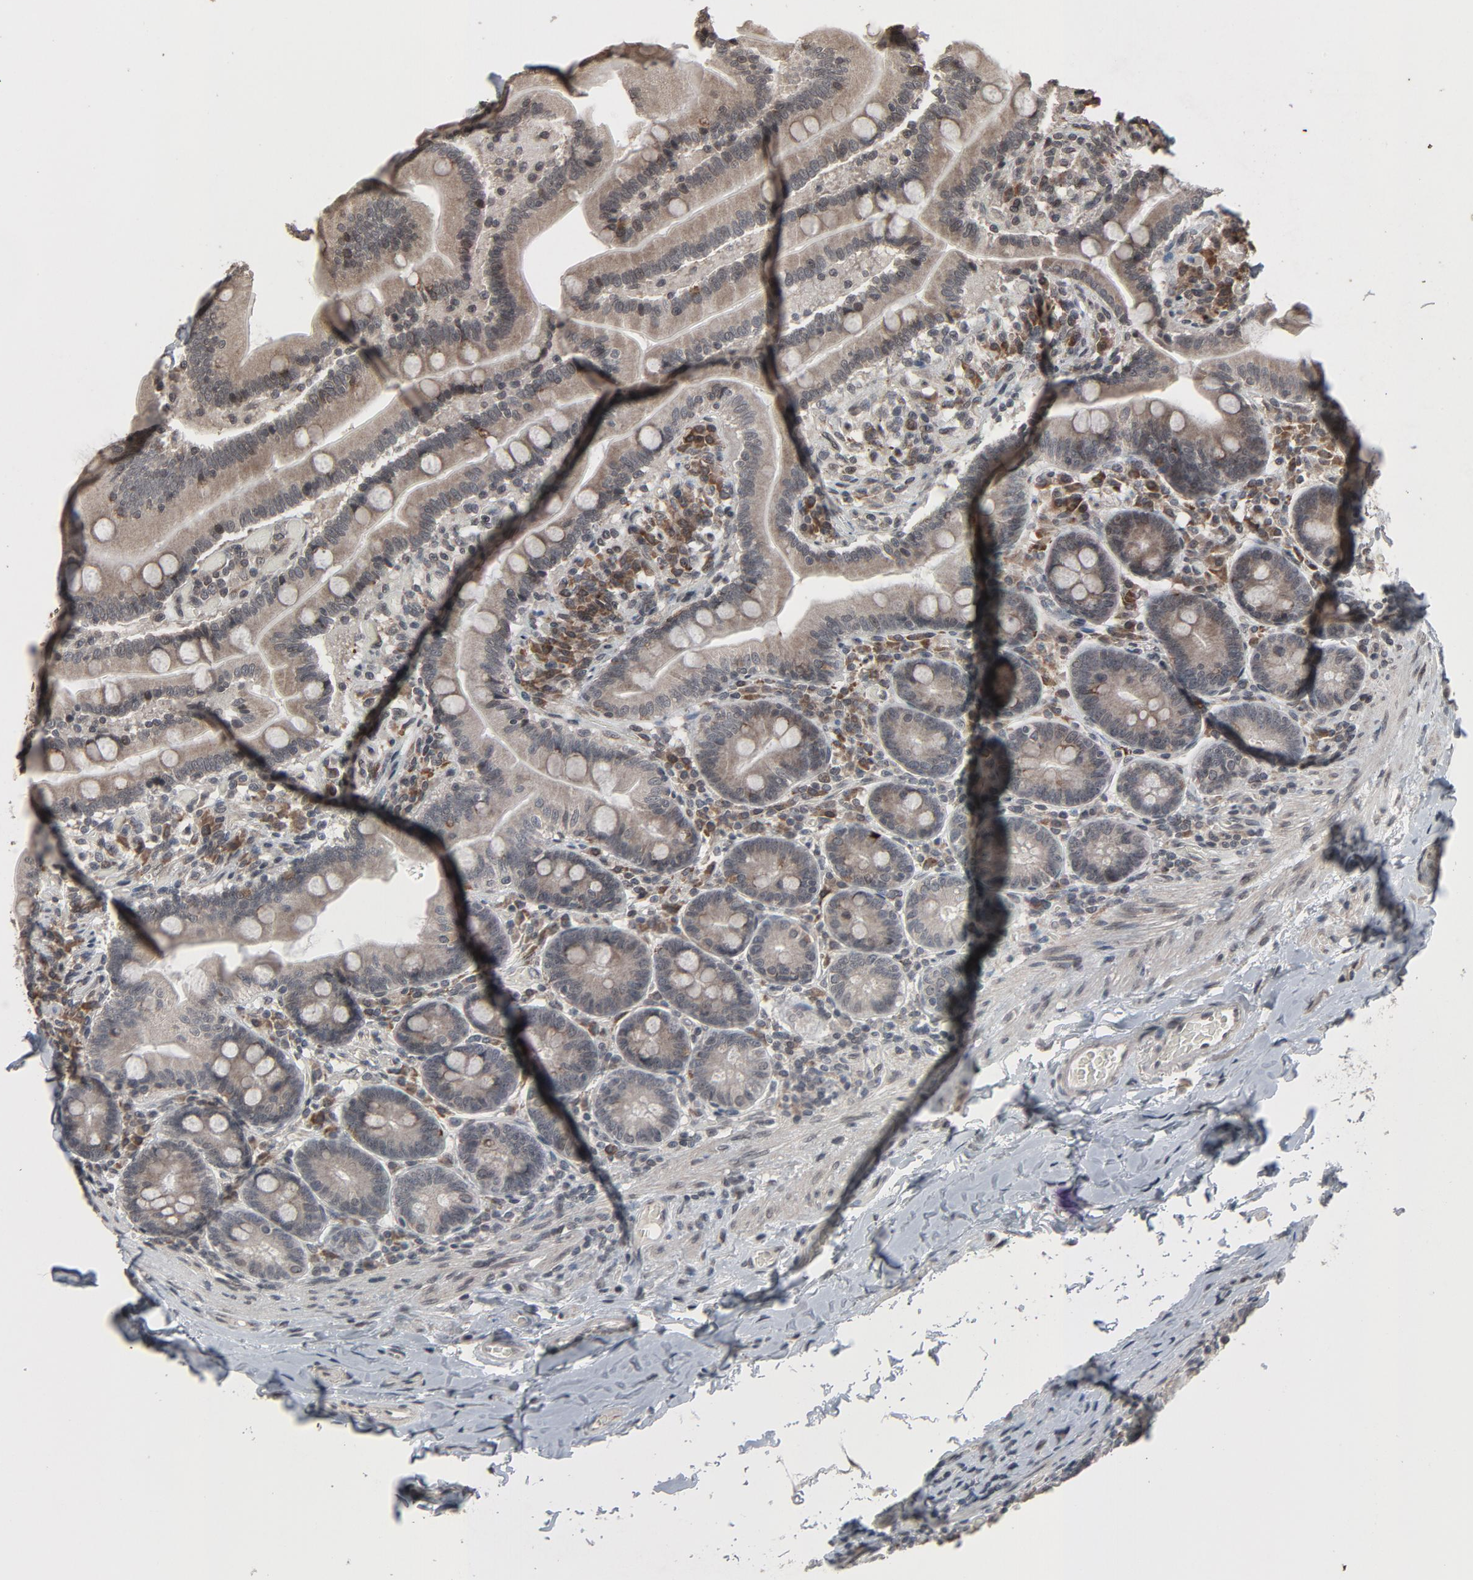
{"staining": {"intensity": "moderate", "quantity": ">75%", "location": "cytoplasmic/membranous,nuclear"}, "tissue": "duodenum", "cell_type": "Glandular cells", "image_type": "normal", "snomed": [{"axis": "morphology", "description": "Normal tissue, NOS"}, {"axis": "topography", "description": "Duodenum"}], "caption": "Protein positivity by IHC exhibits moderate cytoplasmic/membranous,nuclear positivity in approximately >75% of glandular cells in benign duodenum.", "gene": "POM121", "patient": {"sex": "male", "age": 66}}